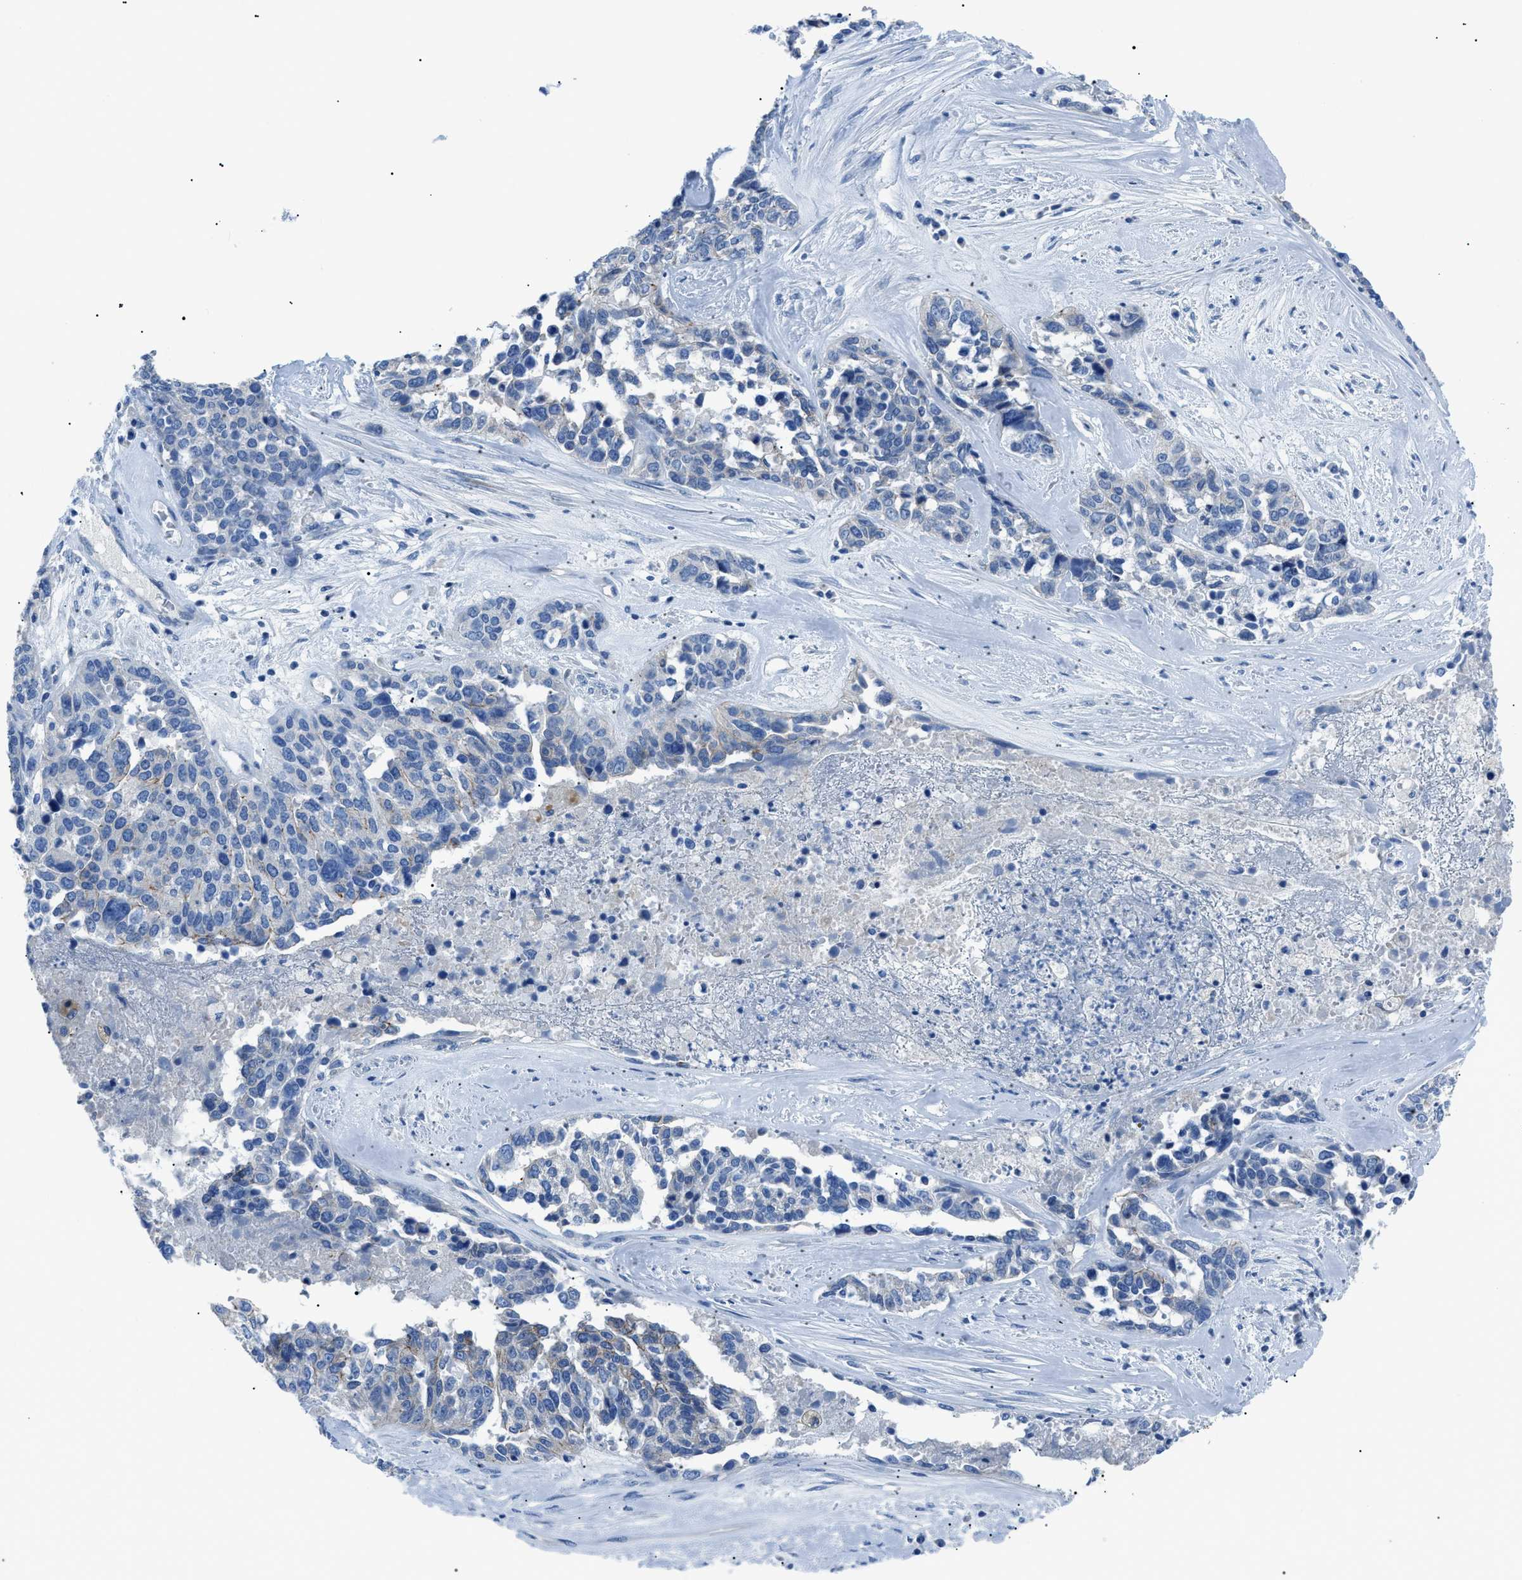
{"staining": {"intensity": "negative", "quantity": "none", "location": "none"}, "tissue": "ovarian cancer", "cell_type": "Tumor cells", "image_type": "cancer", "snomed": [{"axis": "morphology", "description": "Cystadenocarcinoma, serous, NOS"}, {"axis": "topography", "description": "Ovary"}], "caption": "Micrograph shows no significant protein positivity in tumor cells of serous cystadenocarcinoma (ovarian).", "gene": "ZDHHC24", "patient": {"sex": "female", "age": 44}}